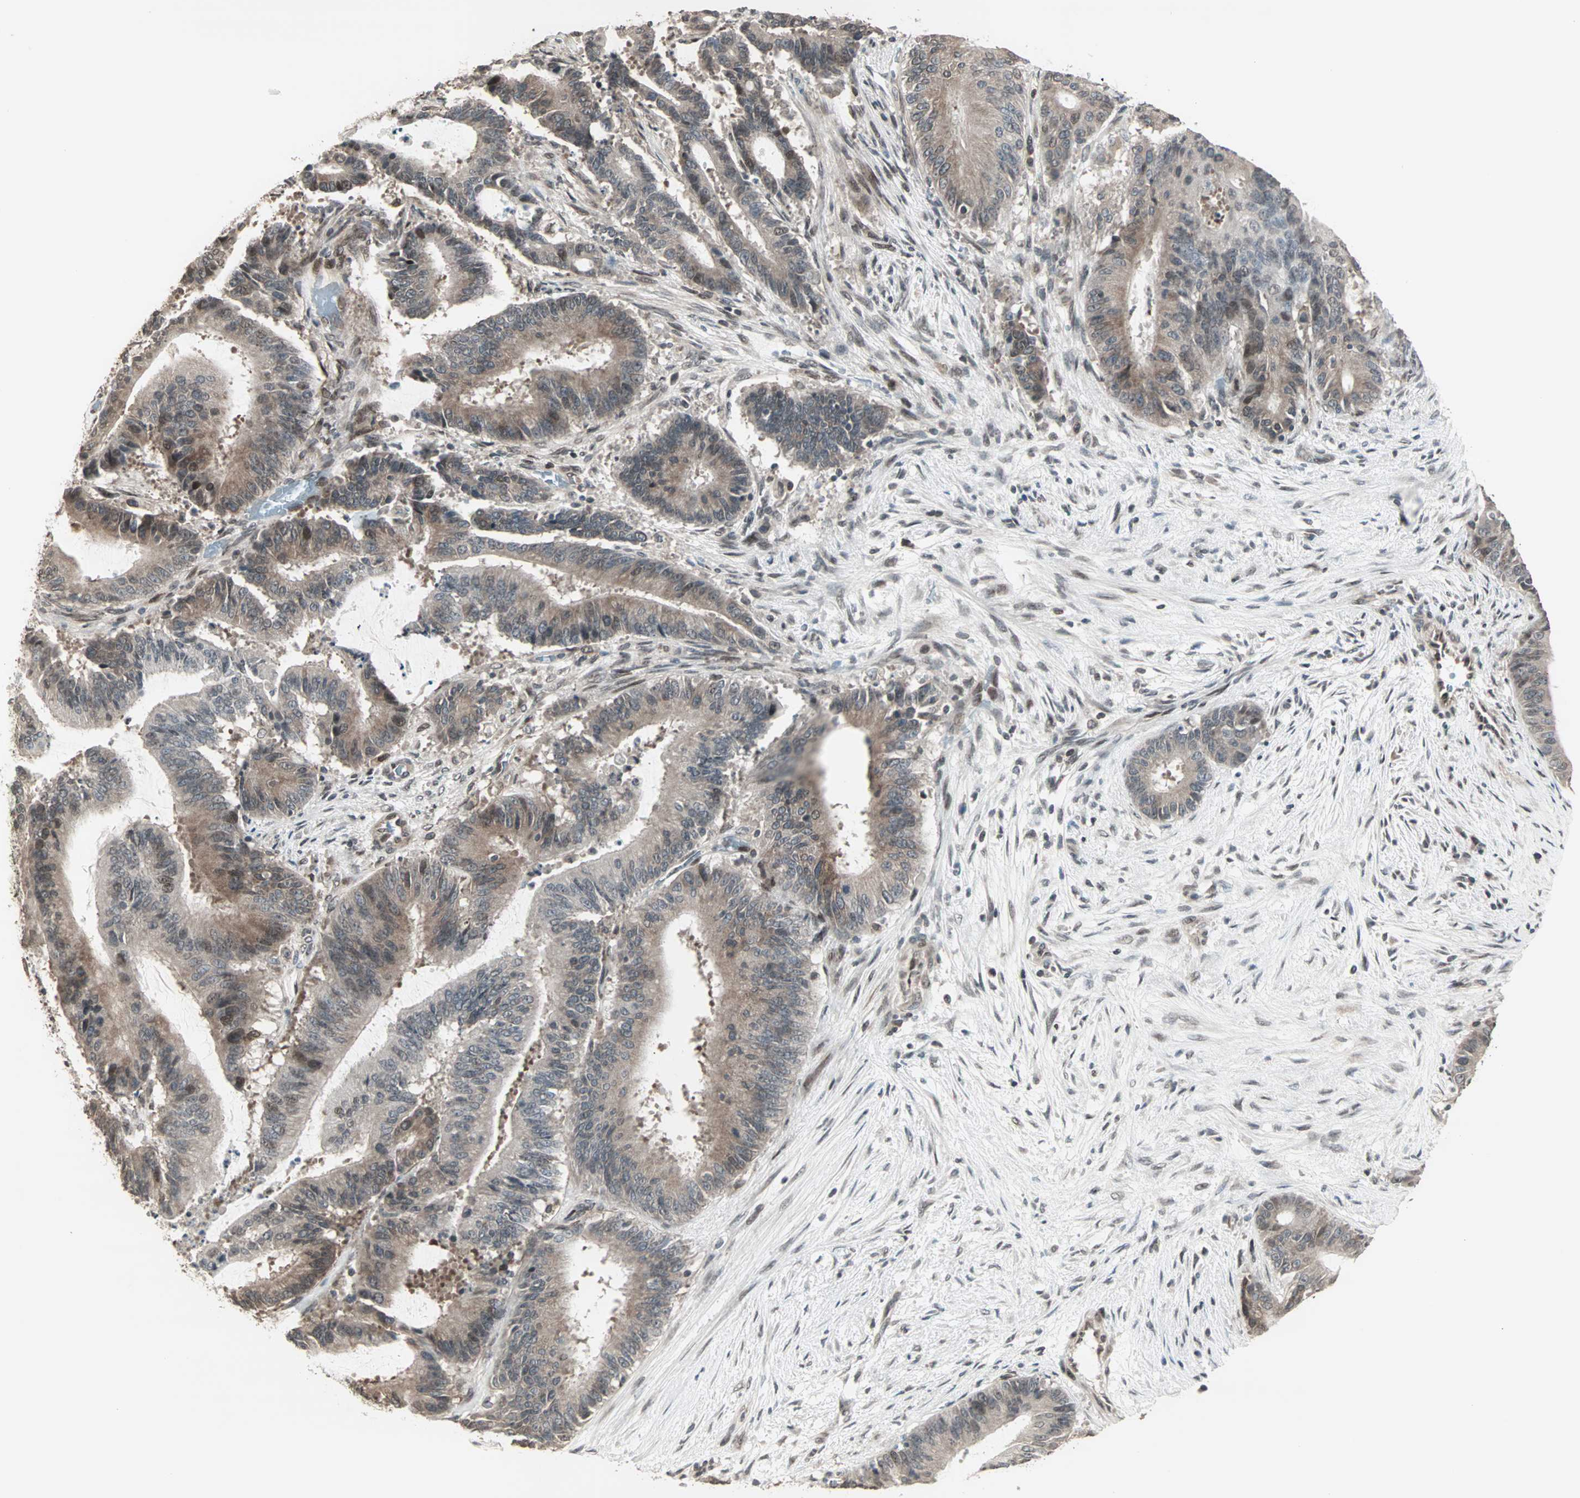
{"staining": {"intensity": "moderate", "quantity": "25%-75%", "location": "cytoplasmic/membranous"}, "tissue": "liver cancer", "cell_type": "Tumor cells", "image_type": "cancer", "snomed": [{"axis": "morphology", "description": "Cholangiocarcinoma"}, {"axis": "topography", "description": "Liver"}], "caption": "IHC (DAB (3,3'-diaminobenzidine)) staining of liver cholangiocarcinoma demonstrates moderate cytoplasmic/membranous protein positivity in about 25%-75% of tumor cells.", "gene": "CBLC", "patient": {"sex": "female", "age": 73}}